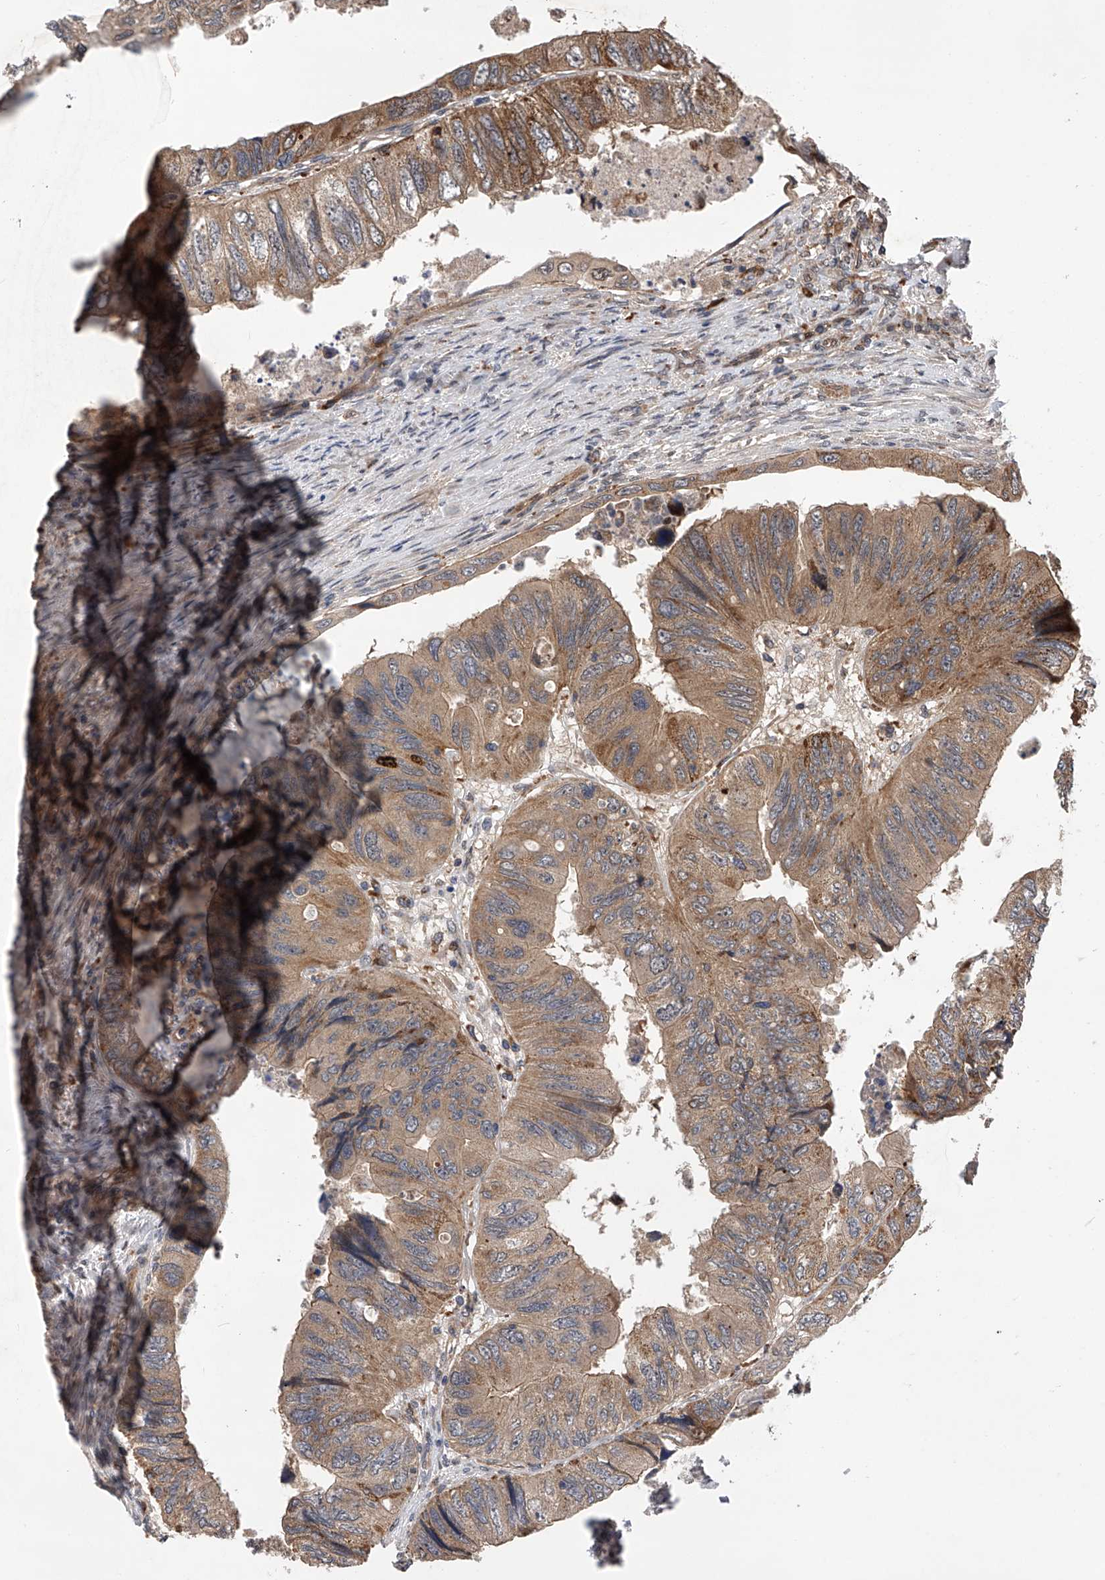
{"staining": {"intensity": "moderate", "quantity": ">75%", "location": "cytoplasmic/membranous"}, "tissue": "colorectal cancer", "cell_type": "Tumor cells", "image_type": "cancer", "snomed": [{"axis": "morphology", "description": "Adenocarcinoma, NOS"}, {"axis": "topography", "description": "Rectum"}], "caption": "A medium amount of moderate cytoplasmic/membranous expression is seen in about >75% of tumor cells in colorectal cancer tissue.", "gene": "MAP3K11", "patient": {"sex": "male", "age": 63}}